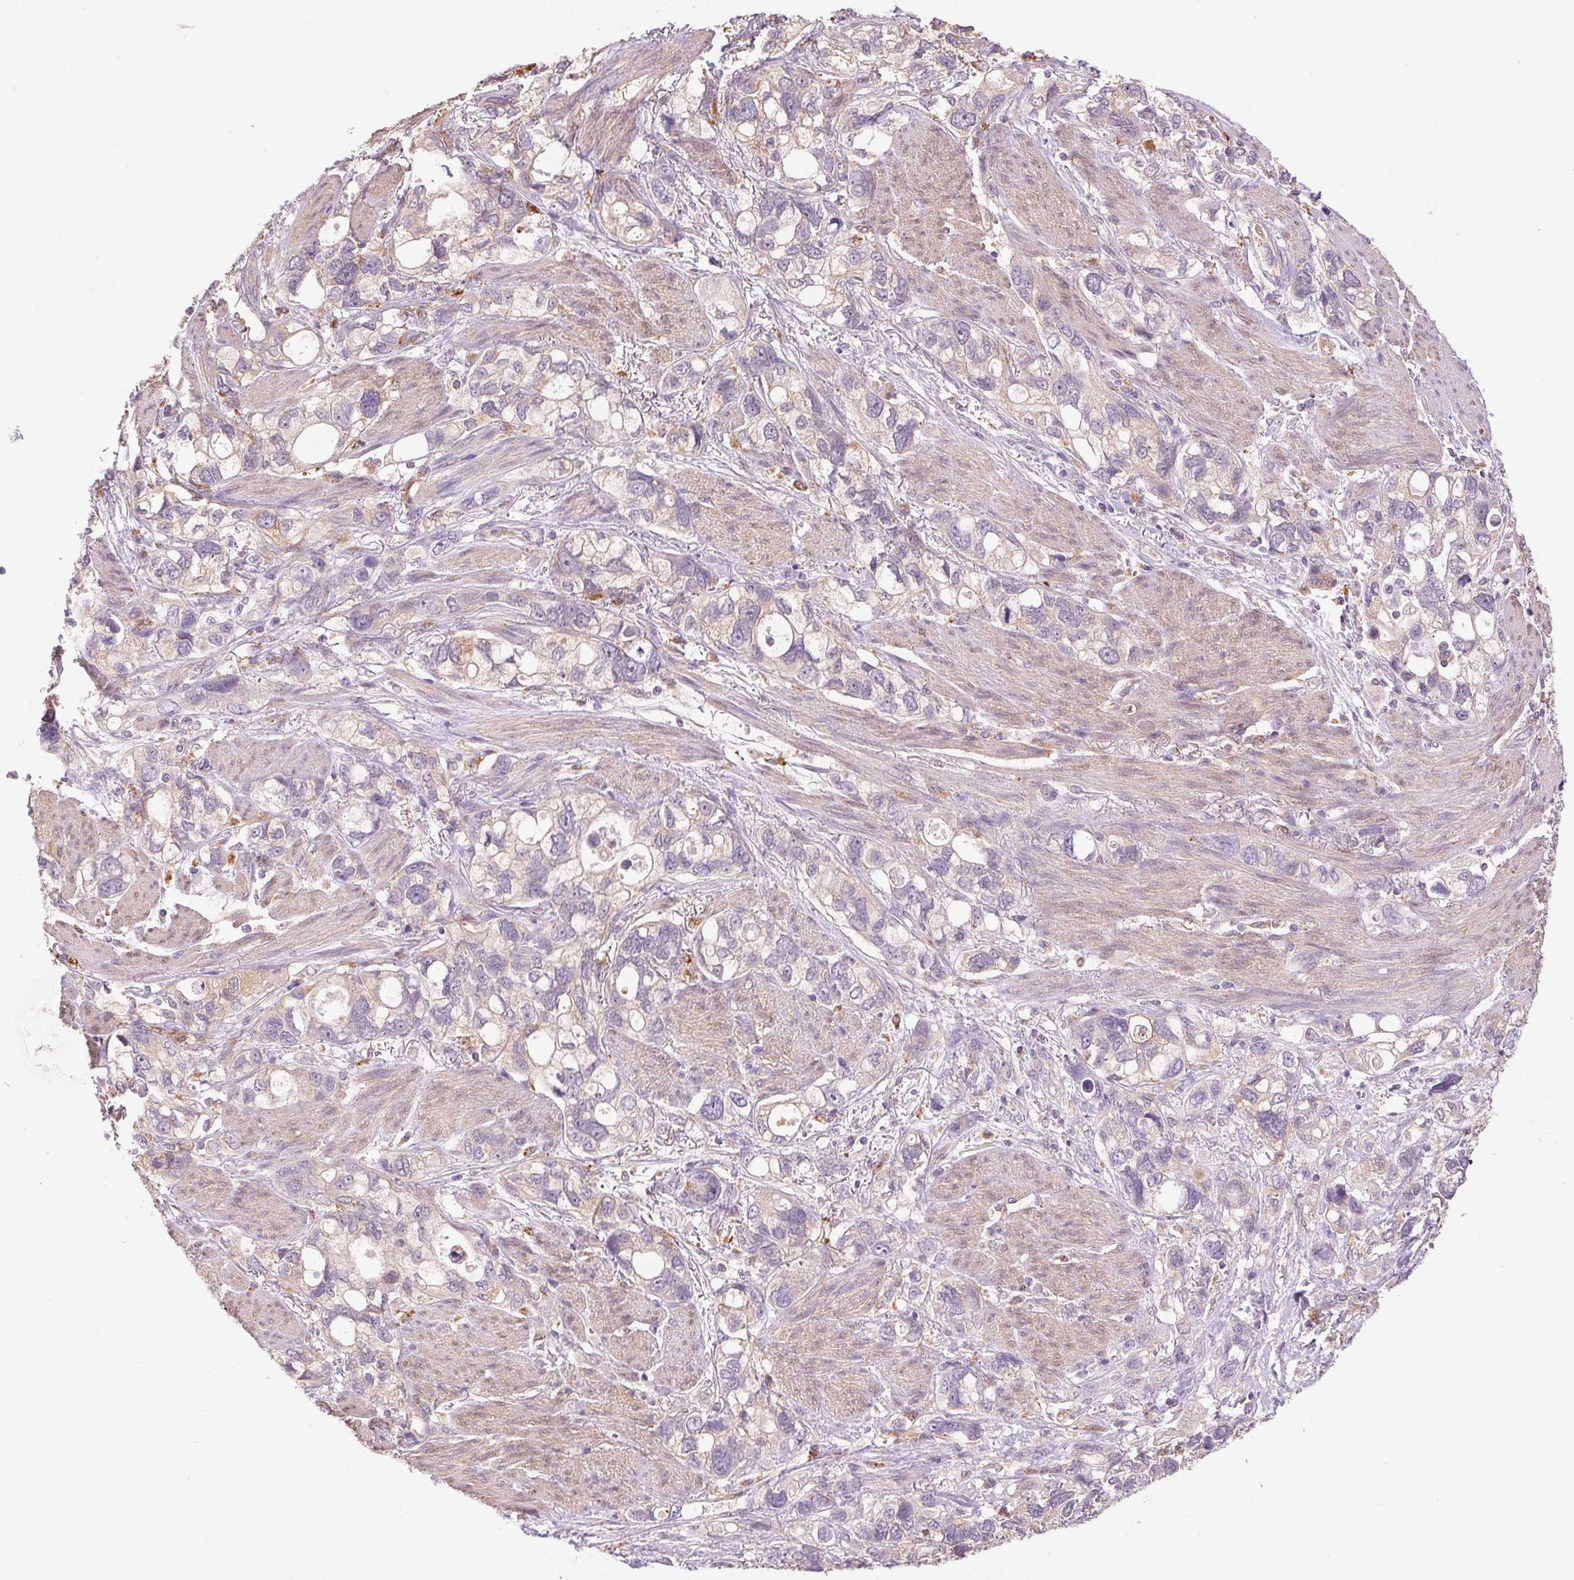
{"staining": {"intensity": "negative", "quantity": "none", "location": "none"}, "tissue": "stomach cancer", "cell_type": "Tumor cells", "image_type": "cancer", "snomed": [{"axis": "morphology", "description": "Adenocarcinoma, NOS"}, {"axis": "topography", "description": "Stomach, upper"}], "caption": "DAB immunohistochemical staining of adenocarcinoma (stomach) demonstrates no significant staining in tumor cells.", "gene": "ADH5", "patient": {"sex": "female", "age": 81}}